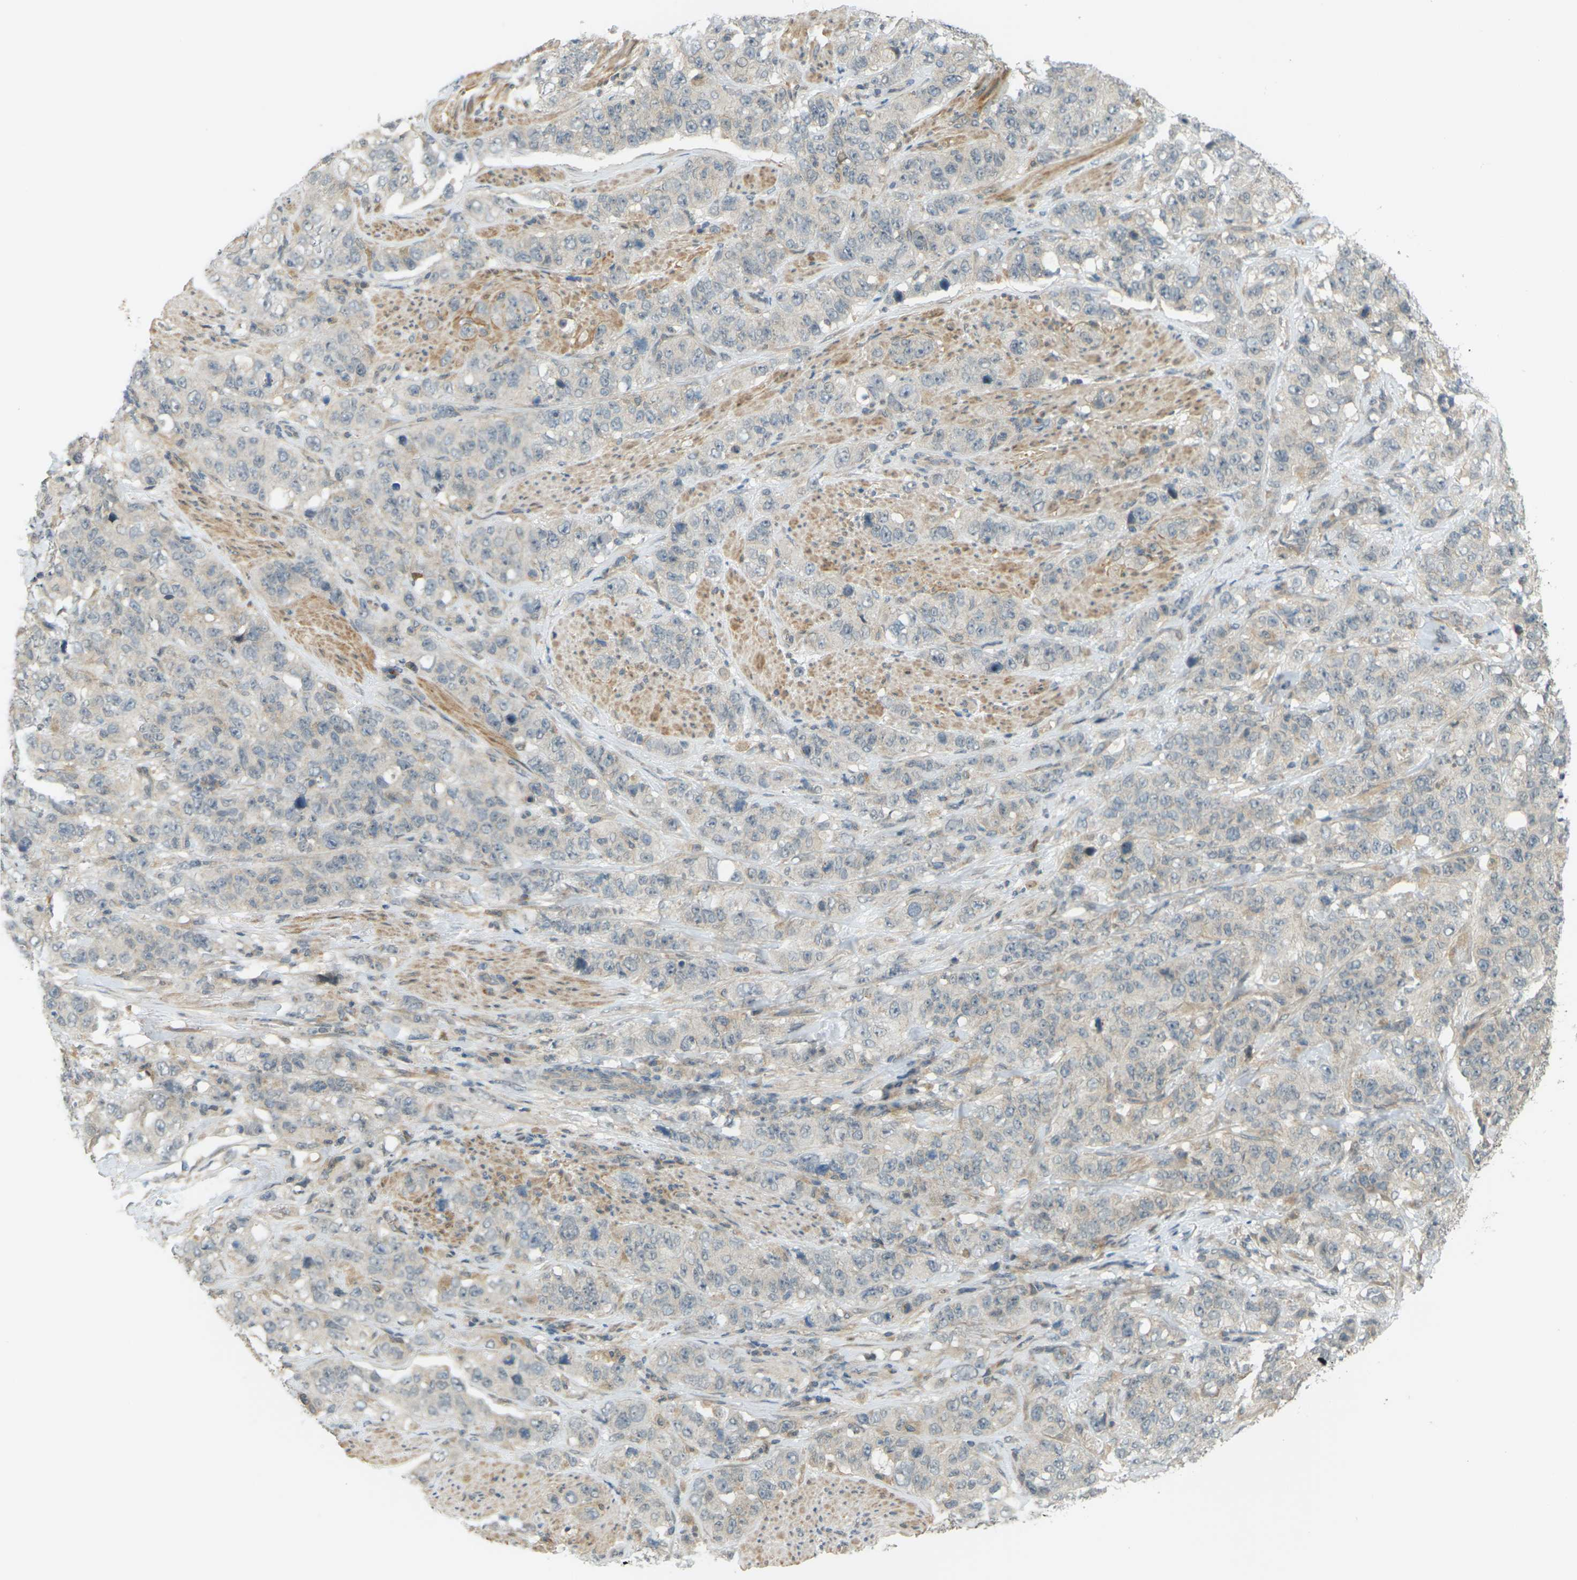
{"staining": {"intensity": "weak", "quantity": ">75%", "location": "cytoplasmic/membranous"}, "tissue": "stomach cancer", "cell_type": "Tumor cells", "image_type": "cancer", "snomed": [{"axis": "morphology", "description": "Adenocarcinoma, NOS"}, {"axis": "topography", "description": "Stomach"}], "caption": "The micrograph shows staining of stomach cancer, revealing weak cytoplasmic/membranous protein staining (brown color) within tumor cells.", "gene": "SOCS6", "patient": {"sex": "male", "age": 48}}